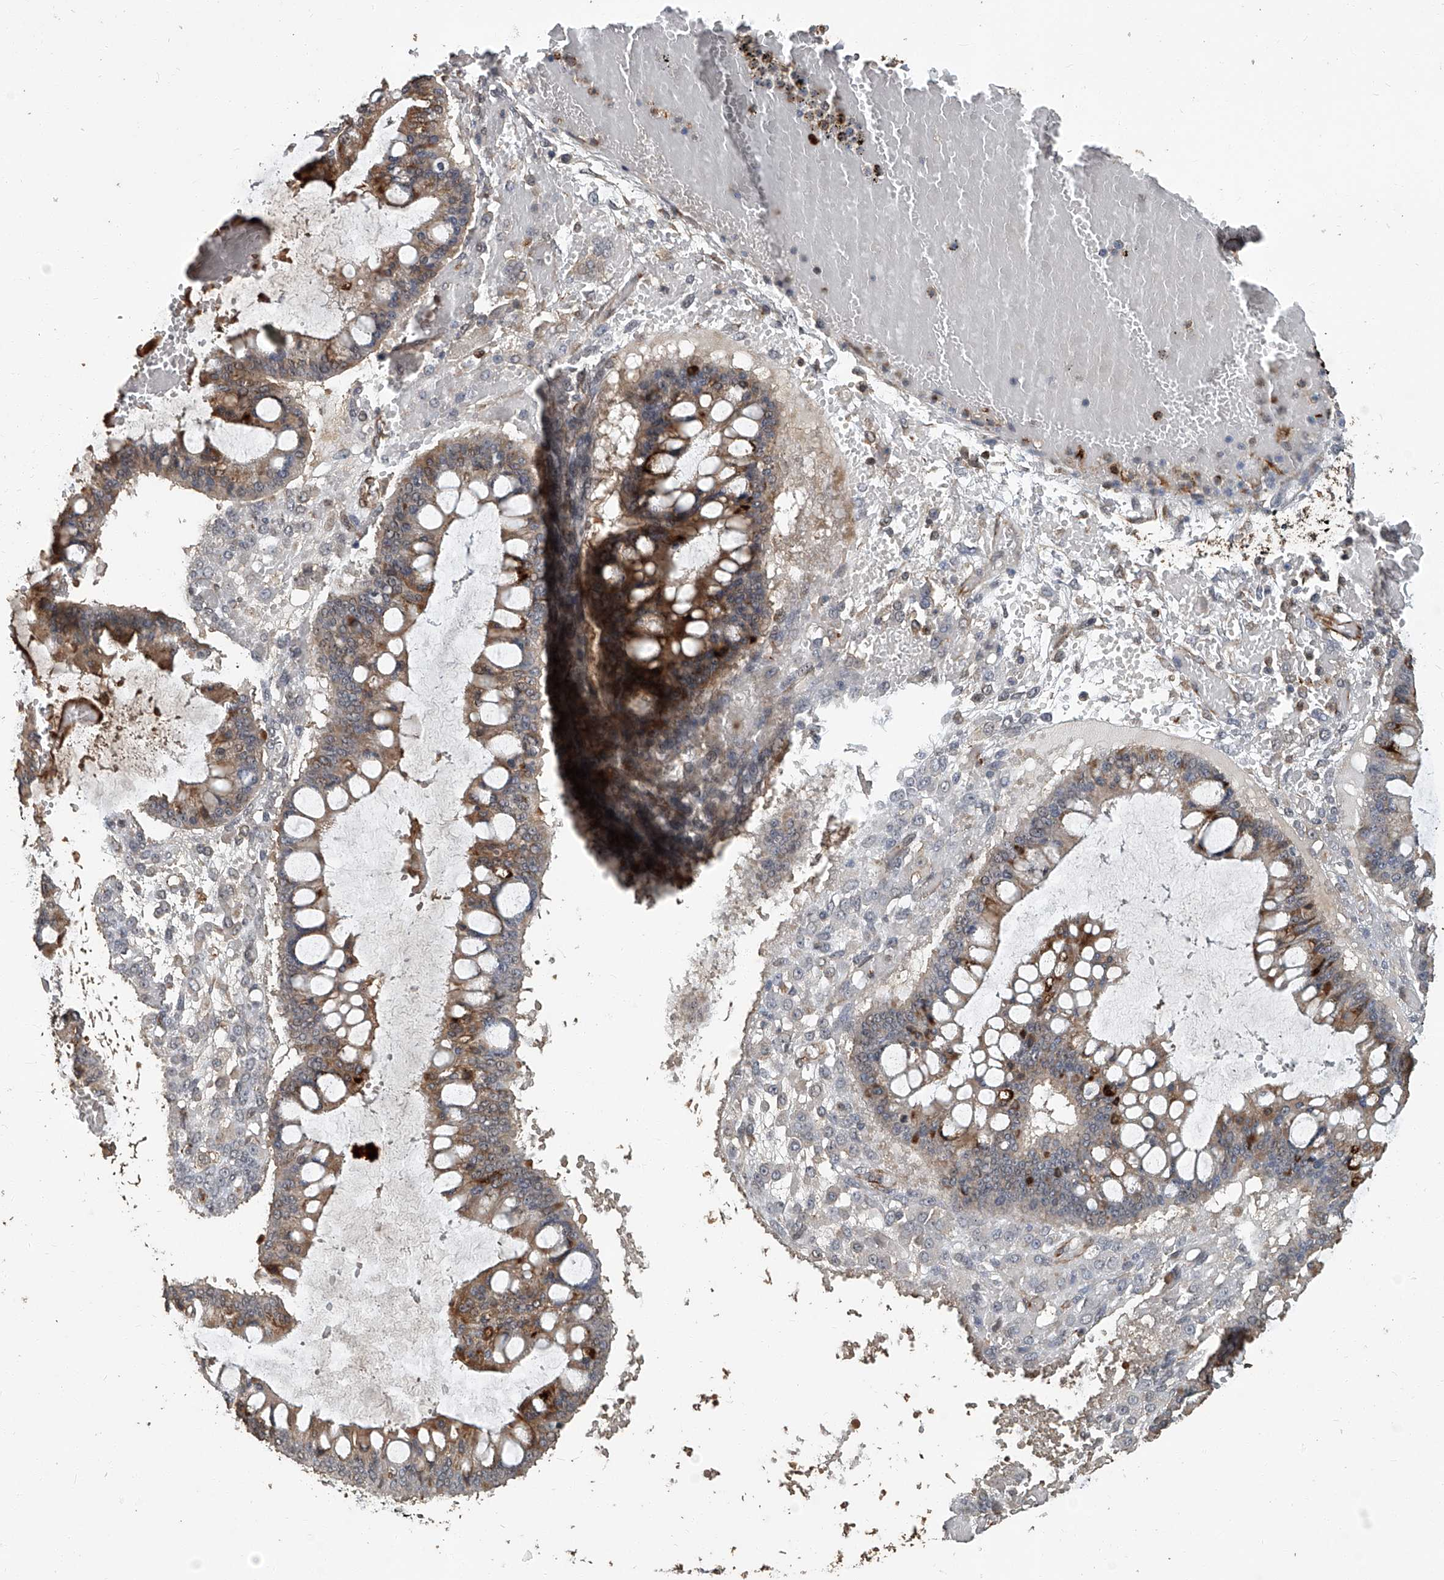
{"staining": {"intensity": "moderate", "quantity": "25%-75%", "location": "cytoplasmic/membranous"}, "tissue": "ovarian cancer", "cell_type": "Tumor cells", "image_type": "cancer", "snomed": [{"axis": "morphology", "description": "Cystadenocarcinoma, mucinous, NOS"}, {"axis": "topography", "description": "Ovary"}], "caption": "High-power microscopy captured an immunohistochemistry histopathology image of ovarian cancer, revealing moderate cytoplasmic/membranous staining in about 25%-75% of tumor cells.", "gene": "GPR132", "patient": {"sex": "female", "age": 73}}